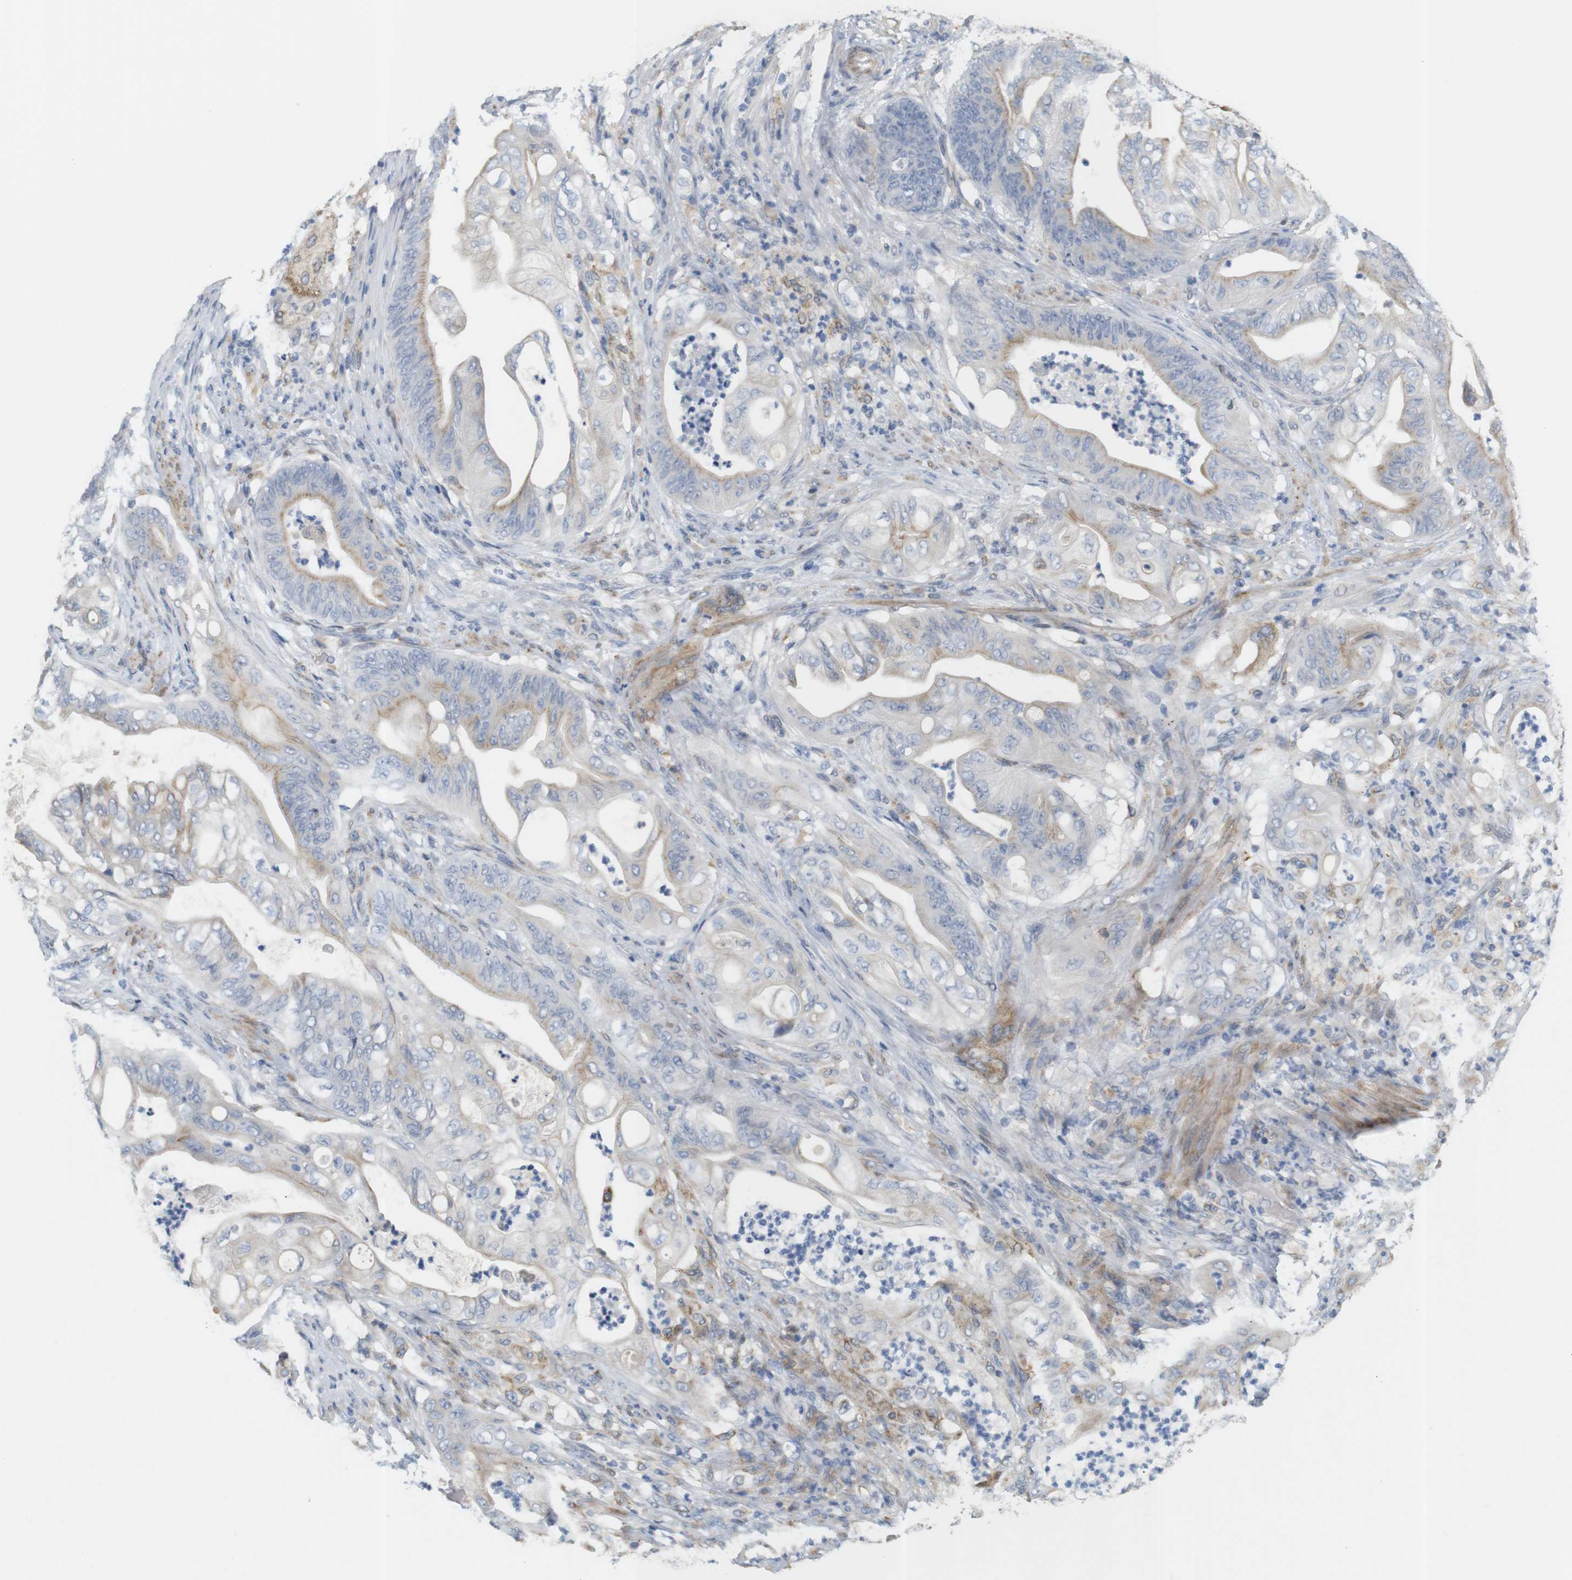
{"staining": {"intensity": "weak", "quantity": "25%-75%", "location": "cytoplasmic/membranous"}, "tissue": "stomach cancer", "cell_type": "Tumor cells", "image_type": "cancer", "snomed": [{"axis": "morphology", "description": "Adenocarcinoma, NOS"}, {"axis": "topography", "description": "Stomach"}], "caption": "Tumor cells demonstrate weak cytoplasmic/membranous positivity in approximately 25%-75% of cells in stomach cancer (adenocarcinoma).", "gene": "ITPR1", "patient": {"sex": "female", "age": 73}}